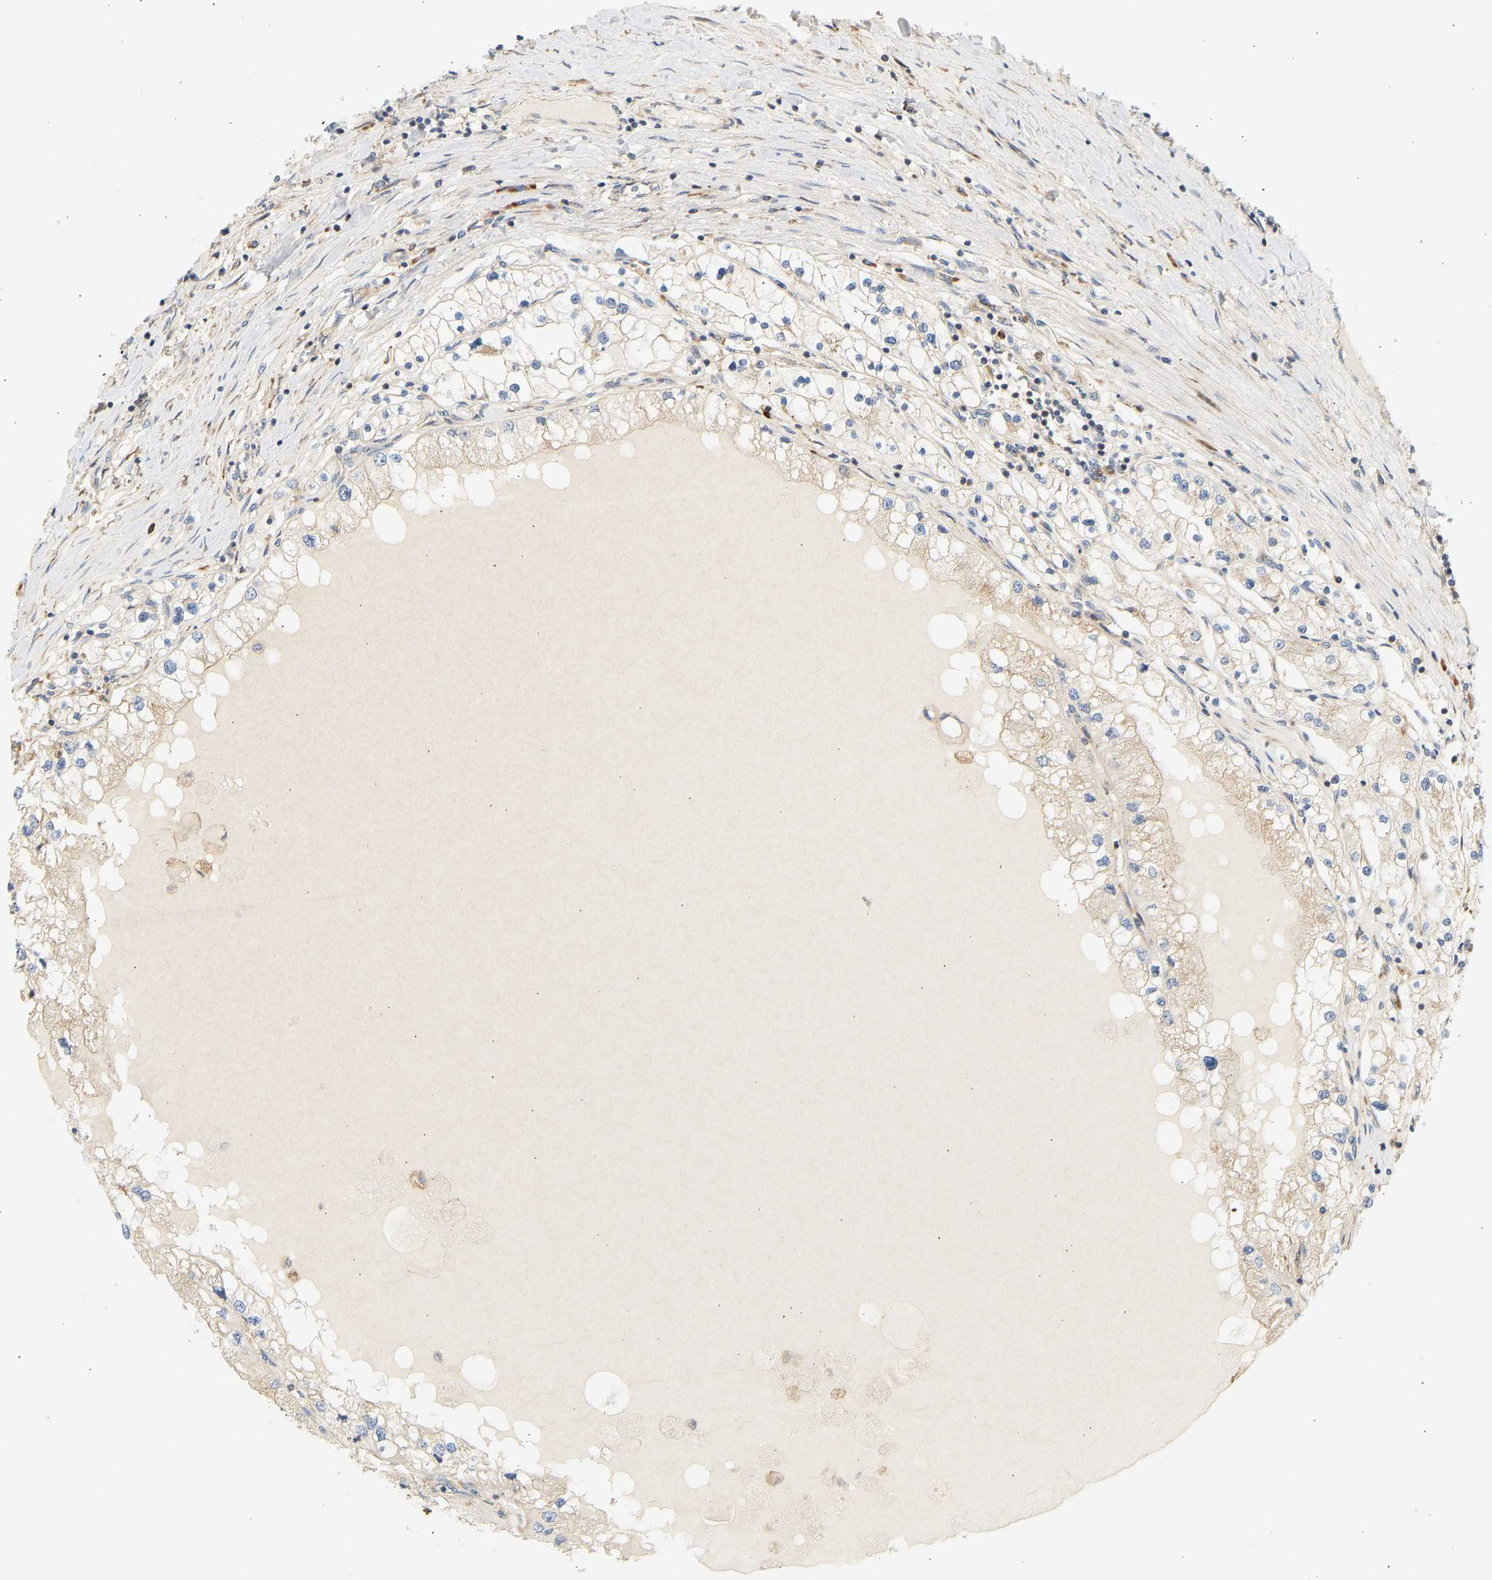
{"staining": {"intensity": "weak", "quantity": ">75%", "location": "cytoplasmic/membranous"}, "tissue": "renal cancer", "cell_type": "Tumor cells", "image_type": "cancer", "snomed": [{"axis": "morphology", "description": "Adenocarcinoma, NOS"}, {"axis": "topography", "description": "Kidney"}], "caption": "A brown stain shows weak cytoplasmic/membranous staining of a protein in renal adenocarcinoma tumor cells. Immunohistochemistry stains the protein of interest in brown and the nuclei are stained blue.", "gene": "RPS14", "patient": {"sex": "male", "age": 68}}